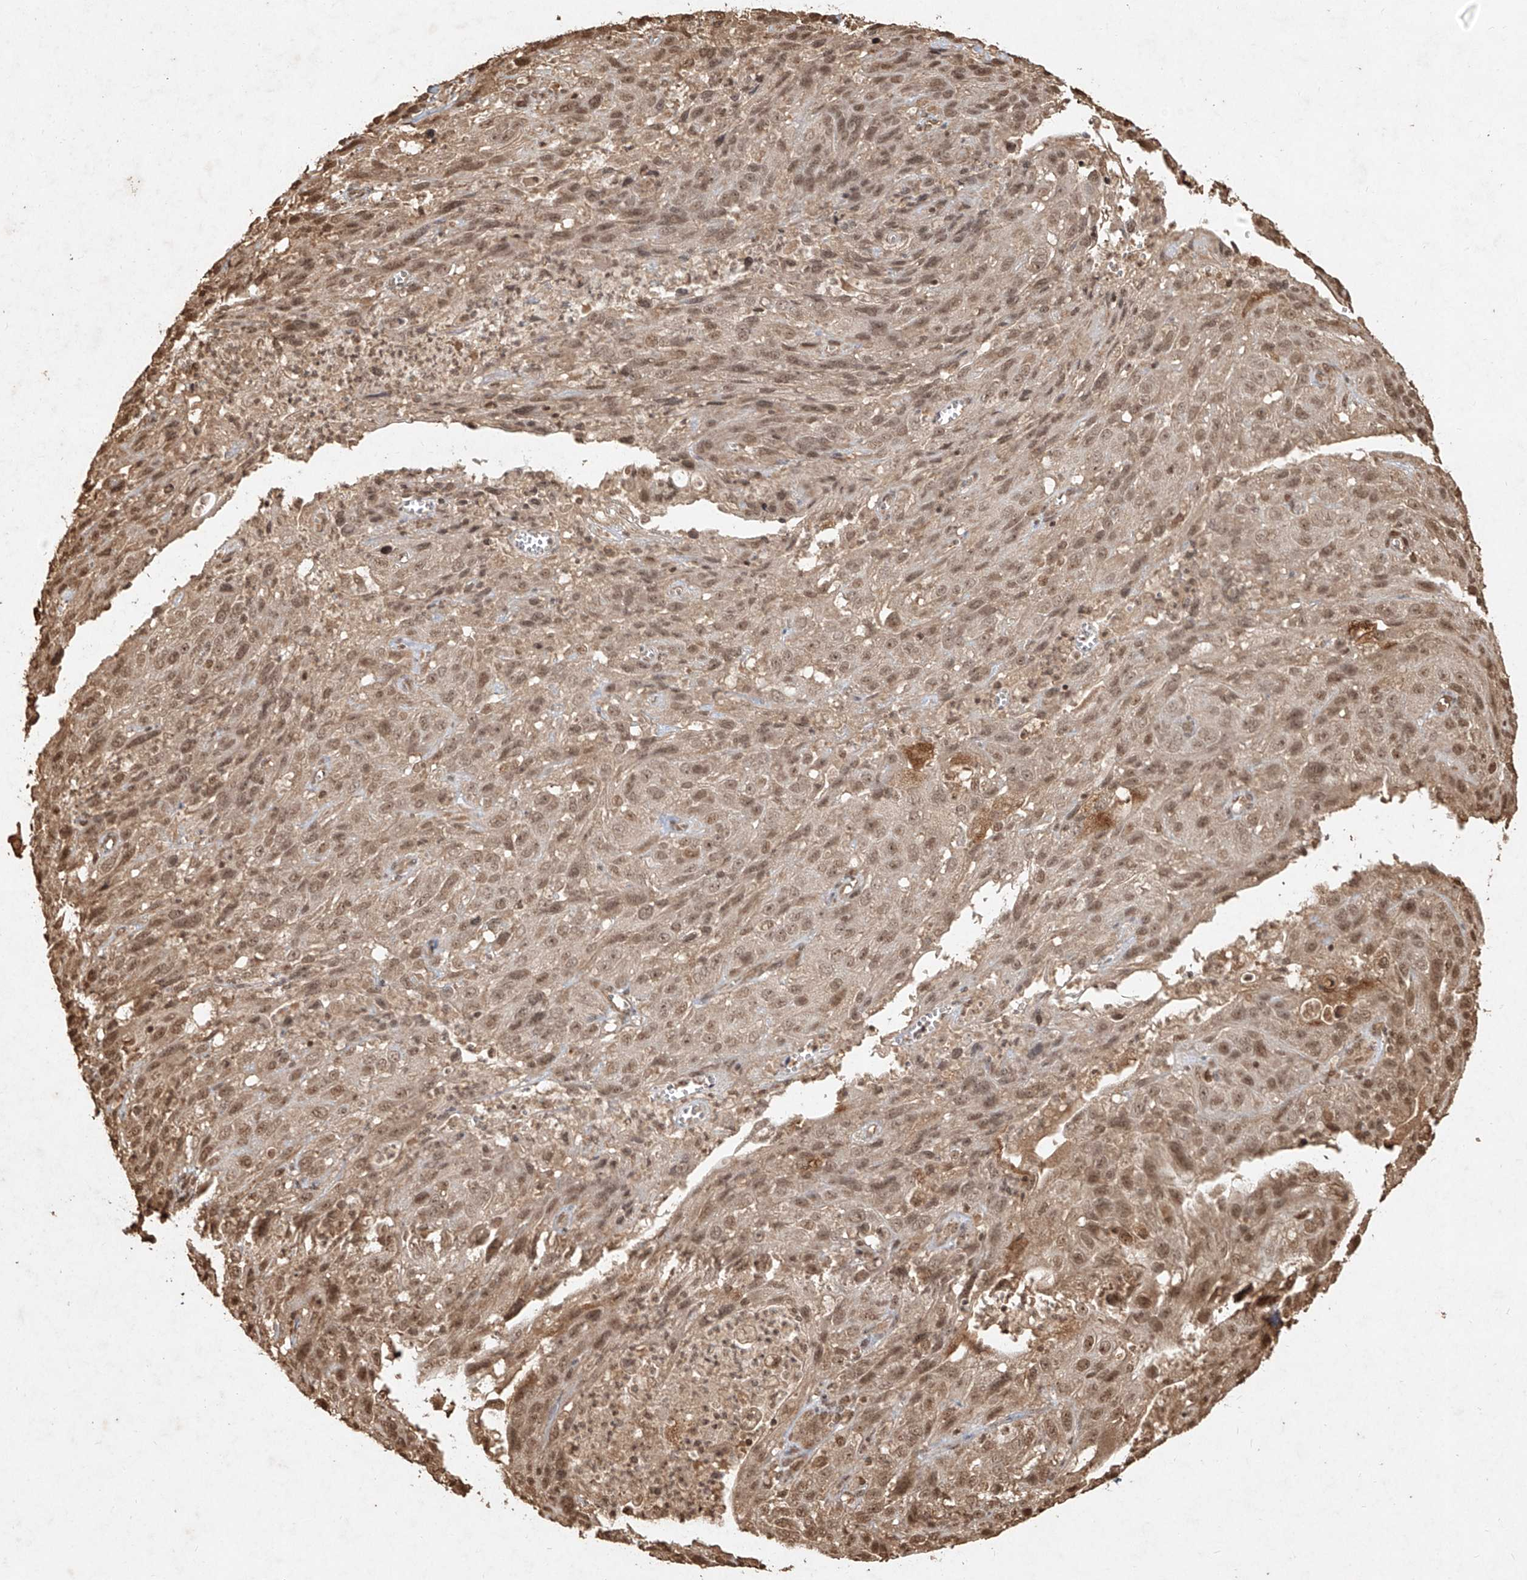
{"staining": {"intensity": "moderate", "quantity": ">75%", "location": "nuclear"}, "tissue": "cervical cancer", "cell_type": "Tumor cells", "image_type": "cancer", "snomed": [{"axis": "morphology", "description": "Squamous cell carcinoma, NOS"}, {"axis": "topography", "description": "Cervix"}], "caption": "Approximately >75% of tumor cells in cervical cancer show moderate nuclear protein expression as visualized by brown immunohistochemical staining.", "gene": "UBE2K", "patient": {"sex": "female", "age": 32}}